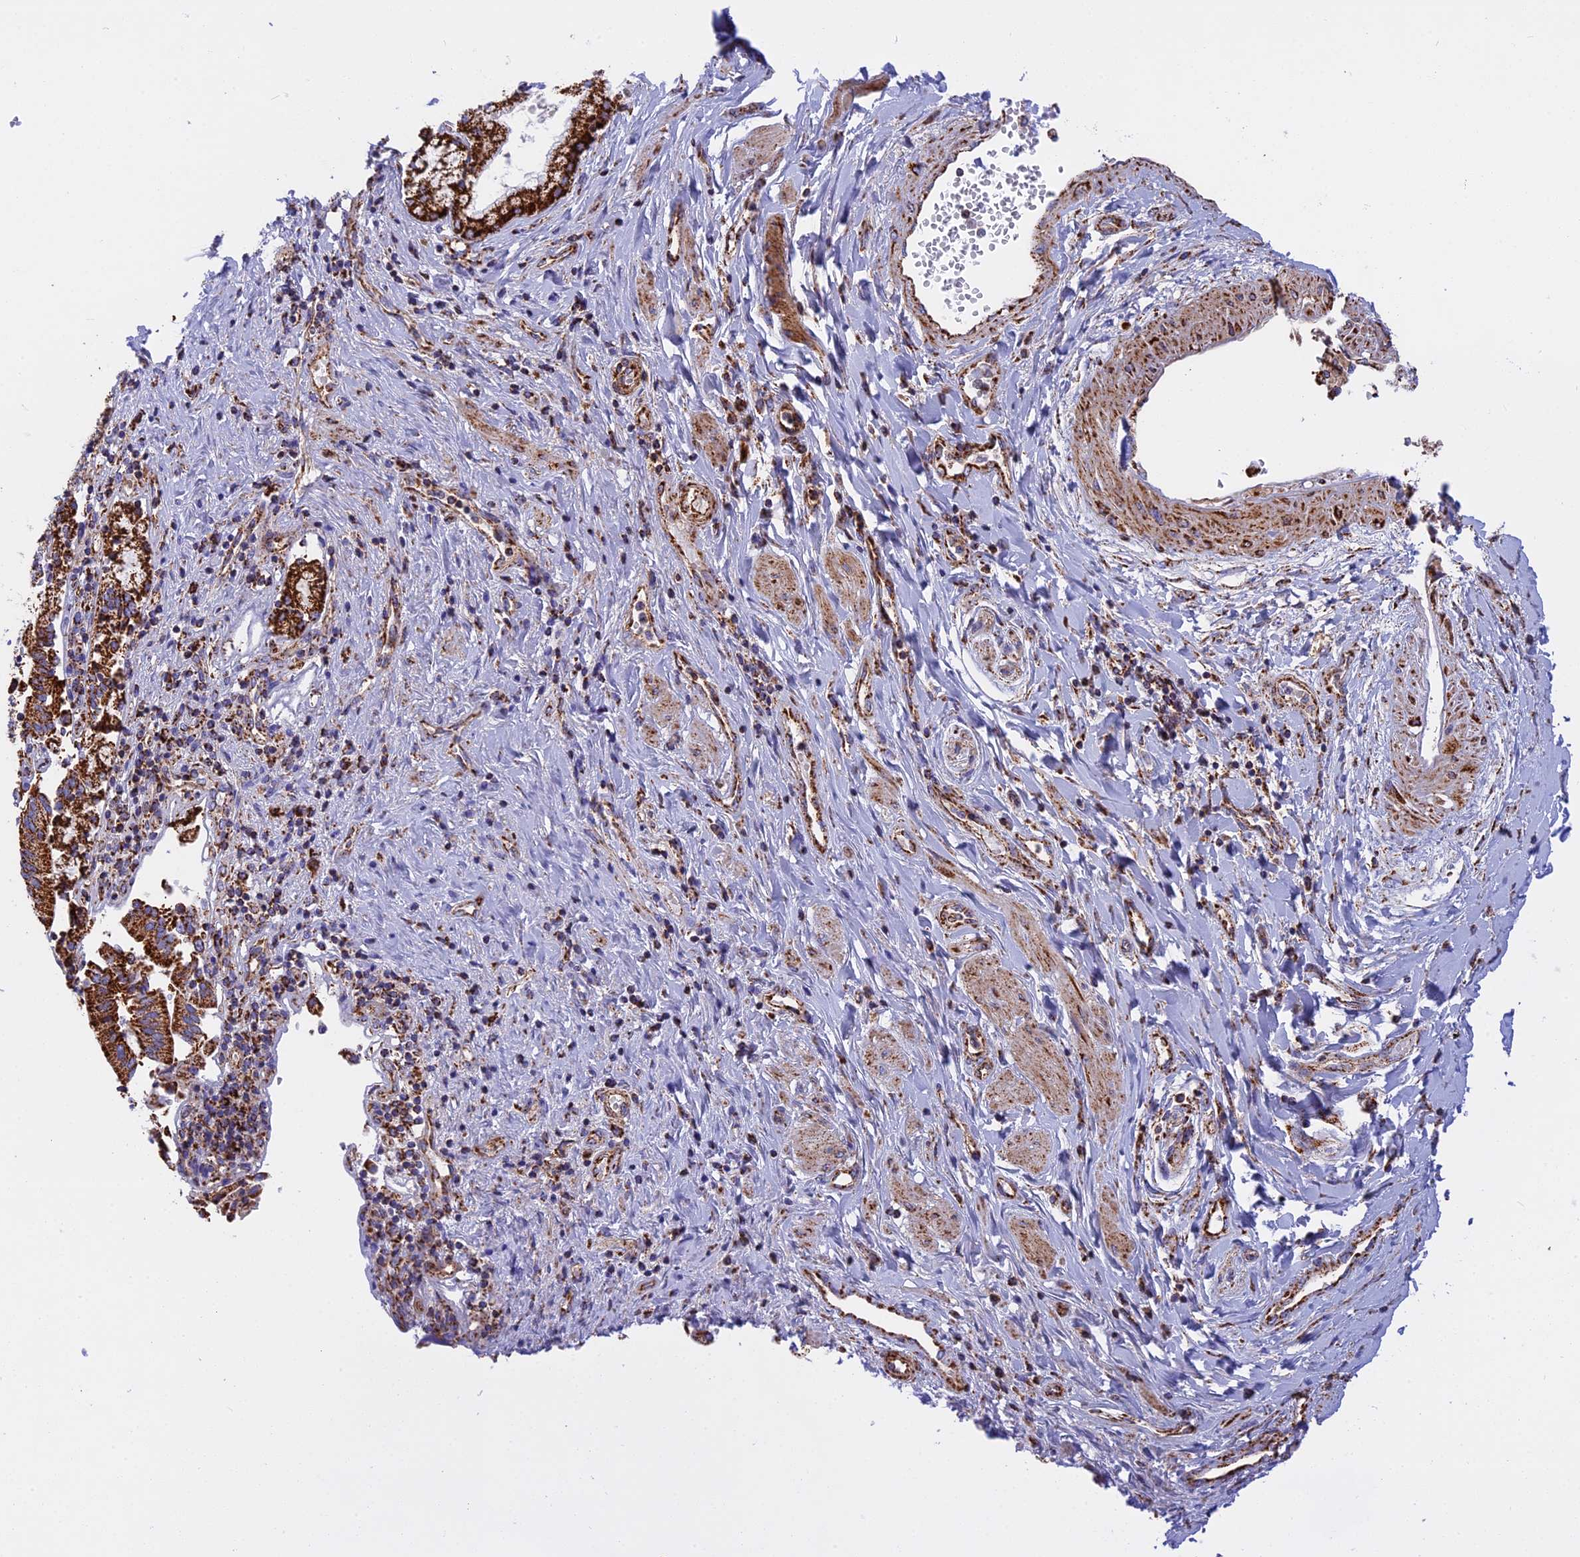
{"staining": {"intensity": "strong", "quantity": ">75%", "location": "cytoplasmic/membranous"}, "tissue": "pancreatic cancer", "cell_type": "Tumor cells", "image_type": "cancer", "snomed": [{"axis": "morphology", "description": "Adenocarcinoma, NOS"}, {"axis": "topography", "description": "Pancreas"}], "caption": "IHC staining of pancreatic cancer, which reveals high levels of strong cytoplasmic/membranous positivity in about >75% of tumor cells indicating strong cytoplasmic/membranous protein positivity. The staining was performed using DAB (3,3'-diaminobenzidine) (brown) for protein detection and nuclei were counterstained in hematoxylin (blue).", "gene": "UQCRB", "patient": {"sex": "male", "age": 46}}